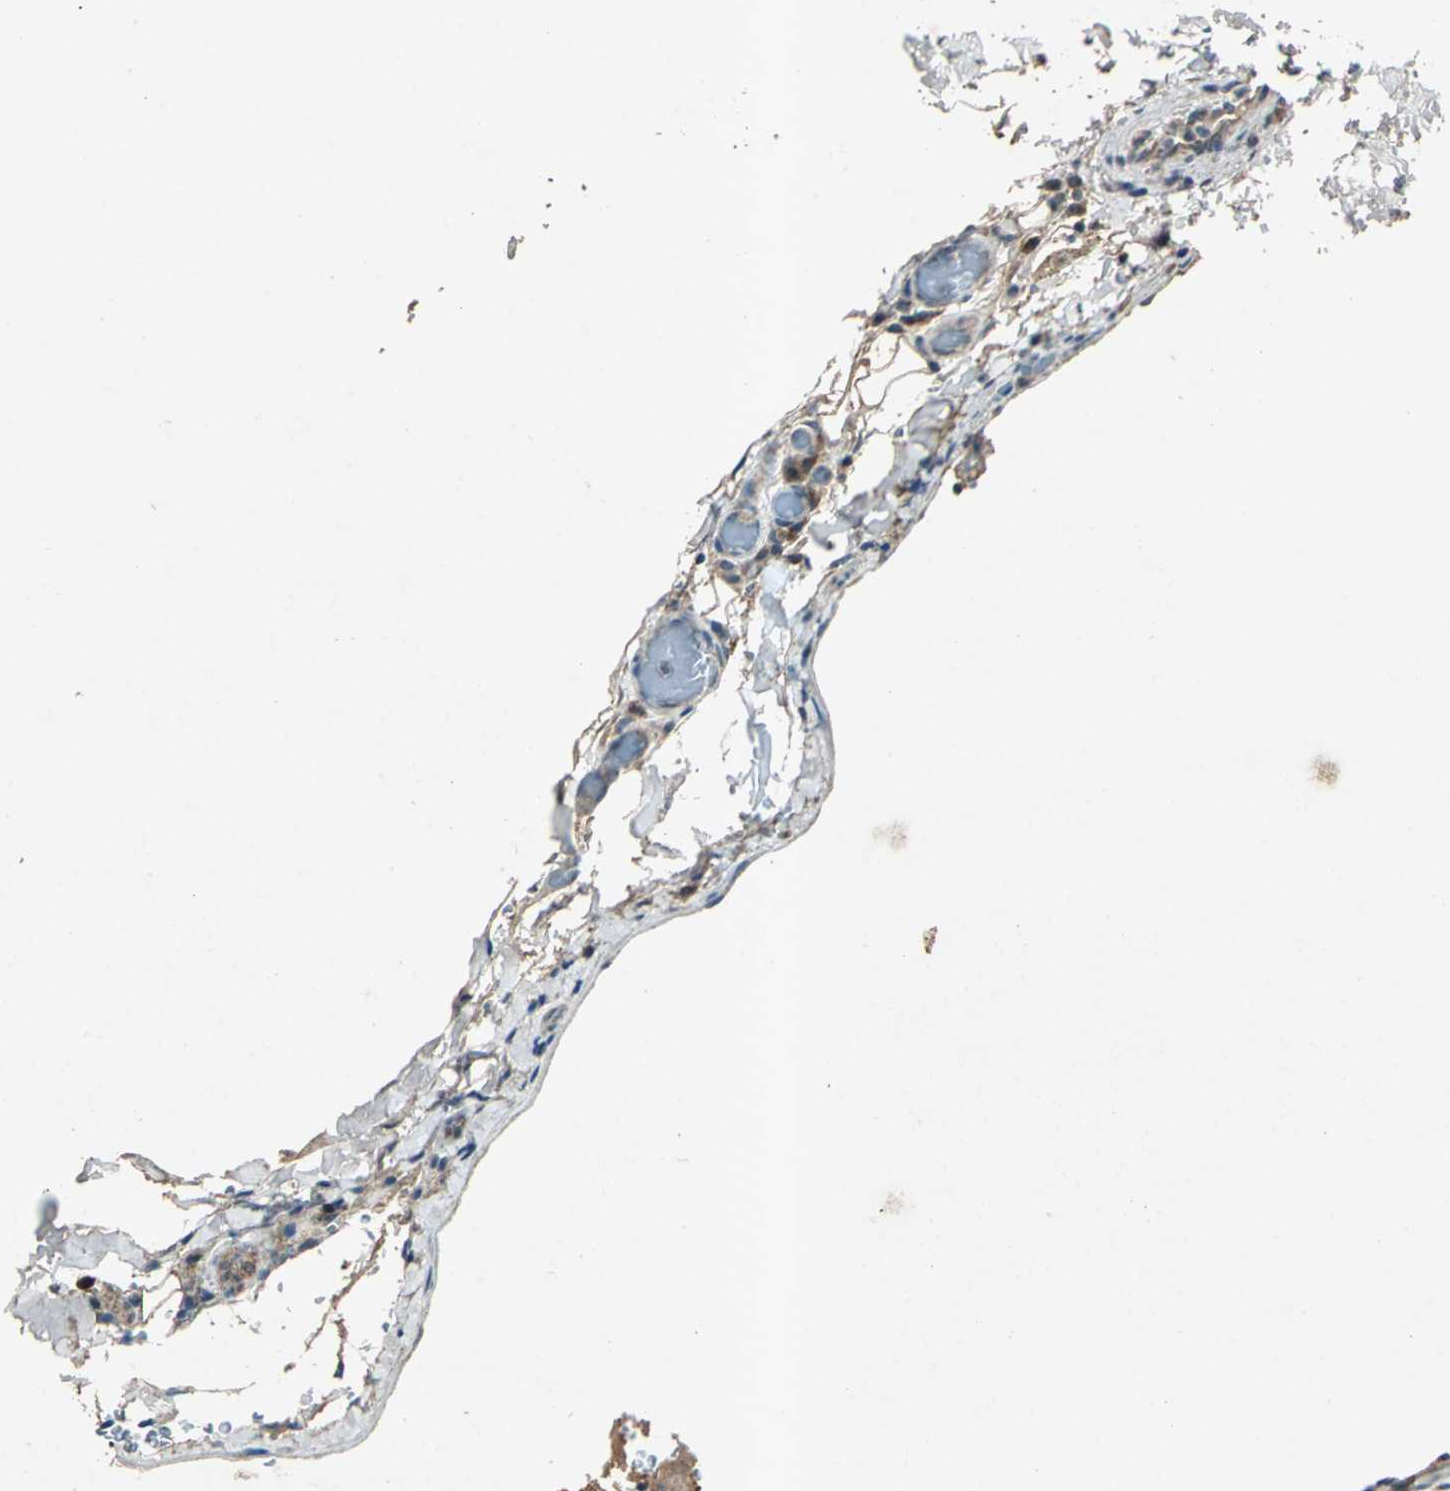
{"staining": {"intensity": "moderate", "quantity": ">75%", "location": "cytoplasmic/membranous"}, "tissue": "thyroid cancer", "cell_type": "Tumor cells", "image_type": "cancer", "snomed": [{"axis": "morphology", "description": "Papillary adenocarcinoma, NOS"}, {"axis": "topography", "description": "Thyroid gland"}], "caption": "A brown stain highlights moderate cytoplasmic/membranous positivity of a protein in human thyroid papillary adenocarcinoma tumor cells. The protein of interest is shown in brown color, while the nuclei are stained blue.", "gene": "AHSA1", "patient": {"sex": "female", "age": 30}}